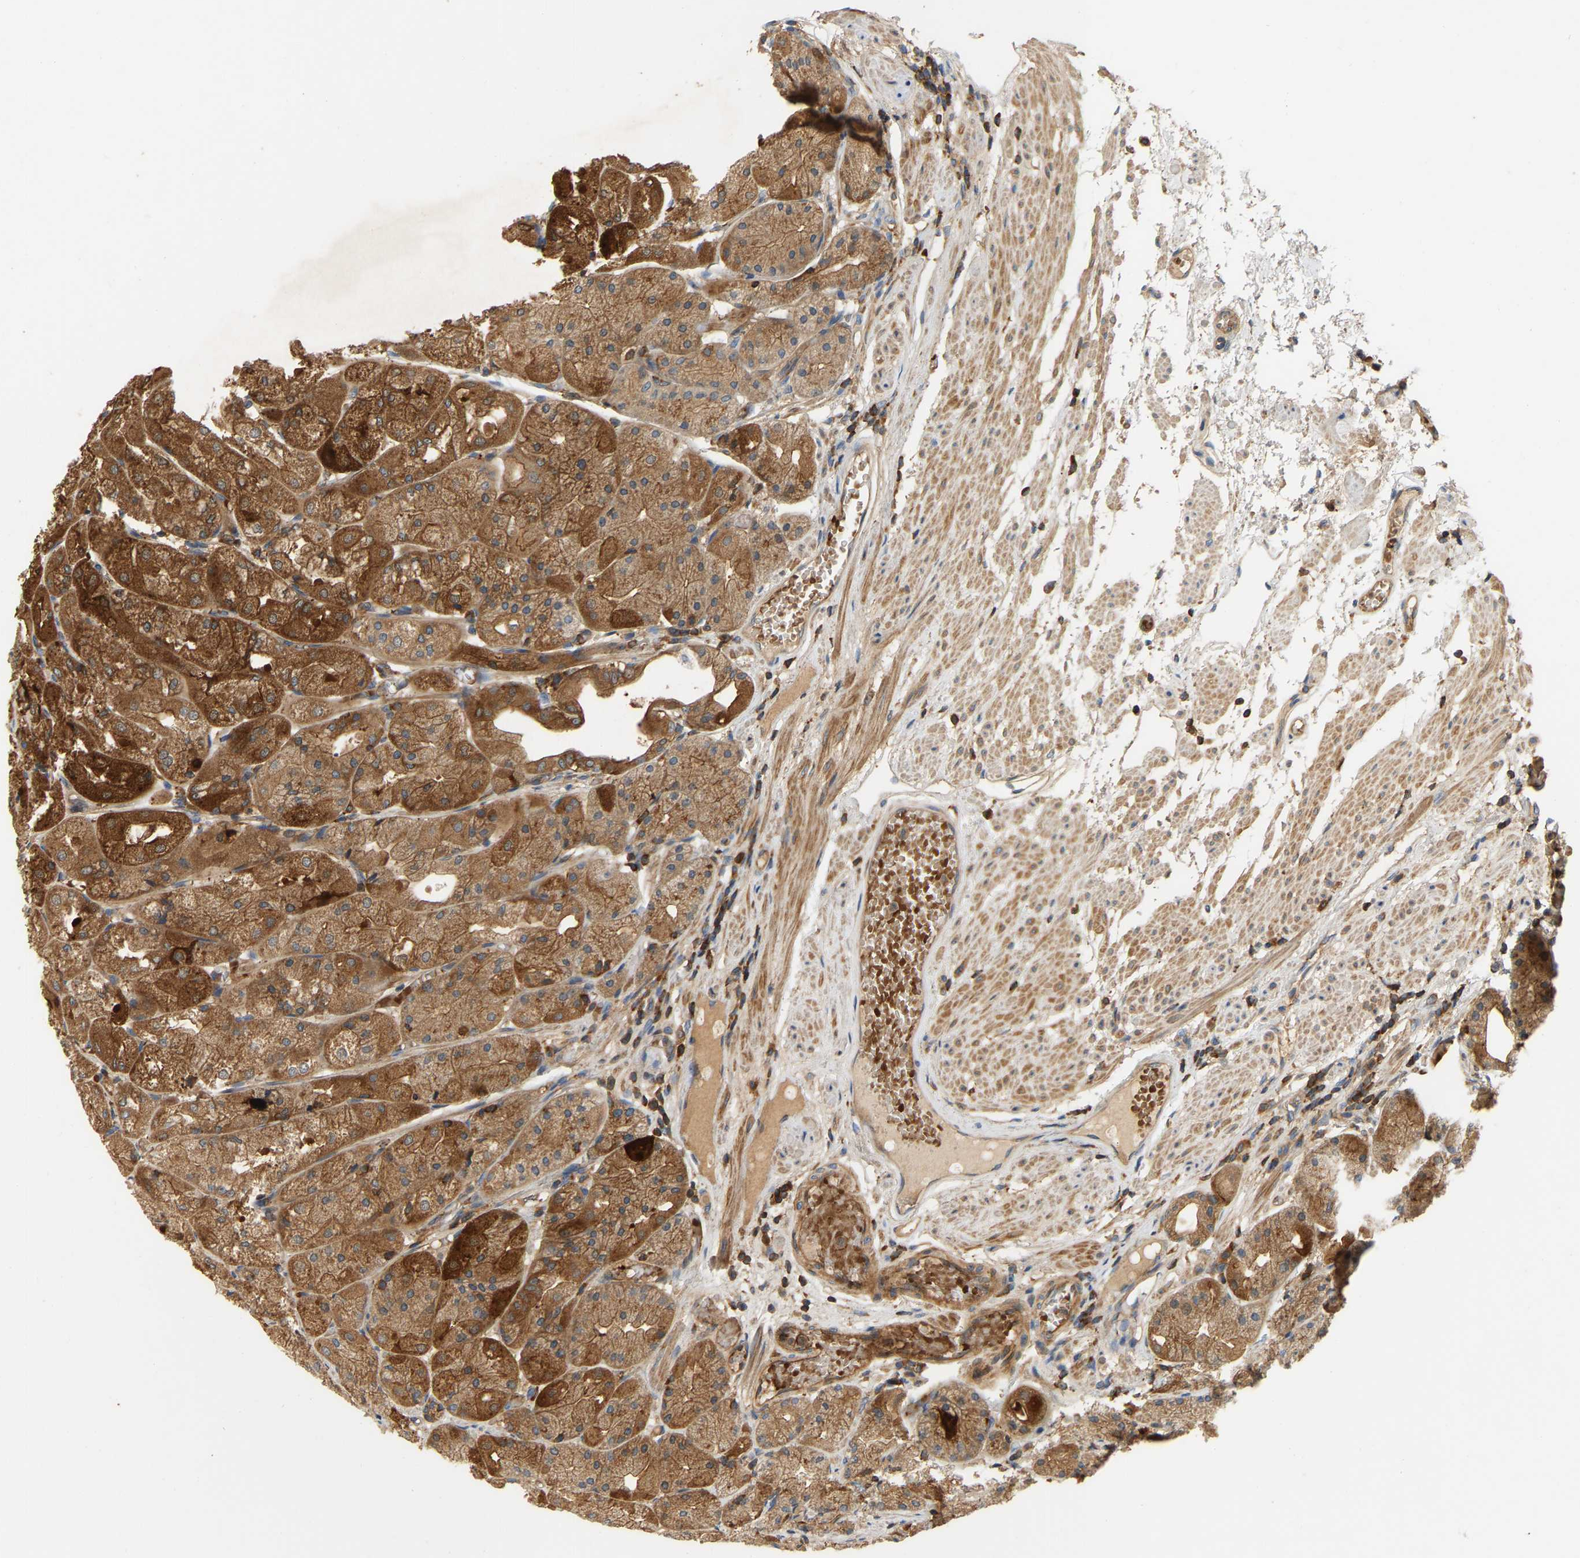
{"staining": {"intensity": "strong", "quantity": "25%-75%", "location": "cytoplasmic/membranous"}, "tissue": "stomach", "cell_type": "Glandular cells", "image_type": "normal", "snomed": [{"axis": "morphology", "description": "Normal tissue, NOS"}, {"axis": "topography", "description": "Stomach, upper"}], "caption": "High-power microscopy captured an immunohistochemistry (IHC) histopathology image of benign stomach, revealing strong cytoplasmic/membranous staining in about 25%-75% of glandular cells. (Brightfield microscopy of DAB IHC at high magnification).", "gene": "AKAP13", "patient": {"sex": "male", "age": 72}}